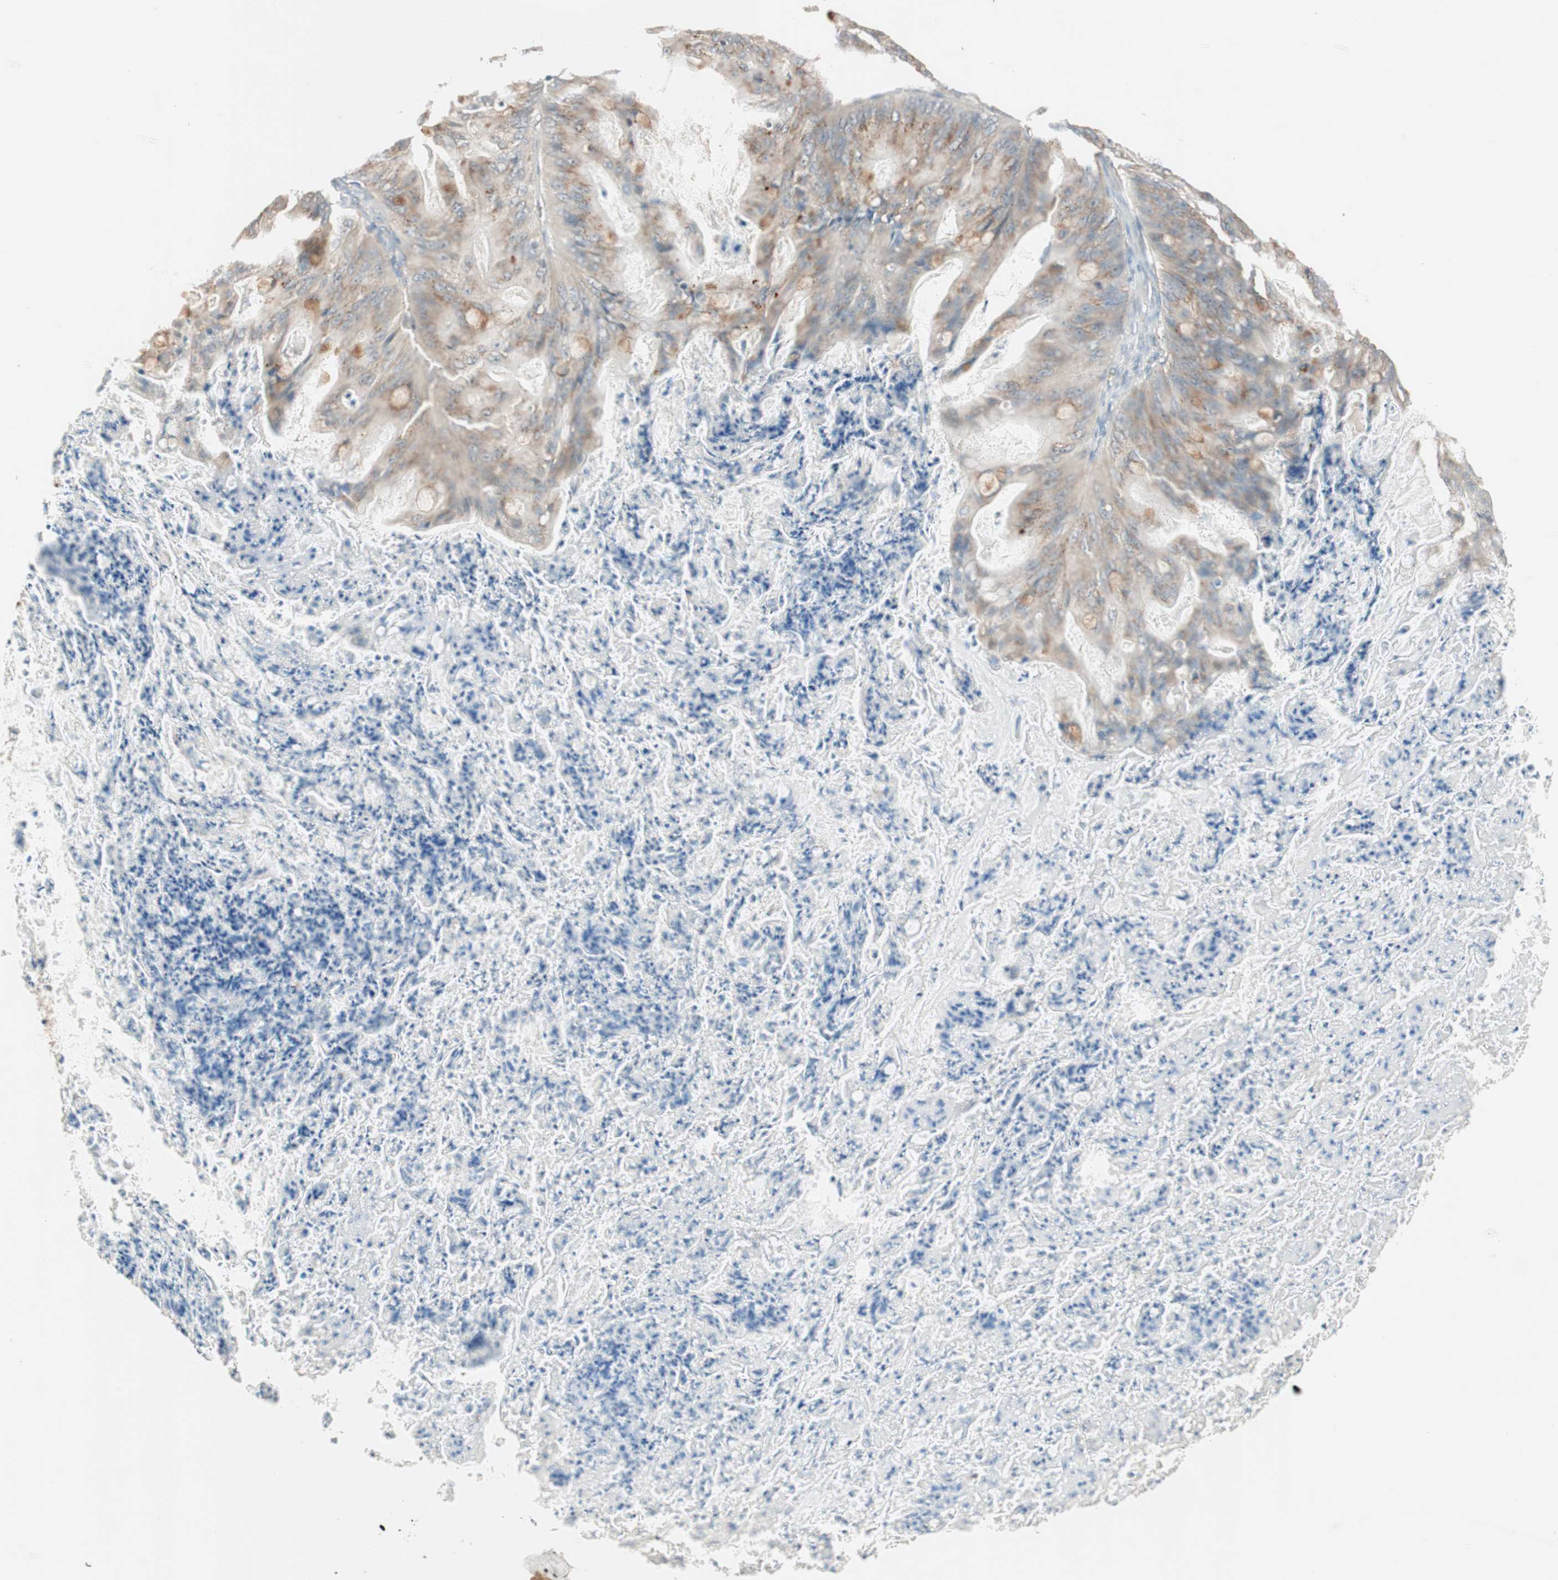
{"staining": {"intensity": "moderate", "quantity": ">75%", "location": "cytoplasmic/membranous"}, "tissue": "ovarian cancer", "cell_type": "Tumor cells", "image_type": "cancer", "snomed": [{"axis": "morphology", "description": "Cystadenocarcinoma, mucinous, NOS"}, {"axis": "topography", "description": "Ovary"}], "caption": "High-magnification brightfield microscopy of mucinous cystadenocarcinoma (ovarian) stained with DAB (3,3'-diaminobenzidine) (brown) and counterstained with hematoxylin (blue). tumor cells exhibit moderate cytoplasmic/membranous staining is appreciated in about>75% of cells.", "gene": "SEC16A", "patient": {"sex": "female", "age": 36}}